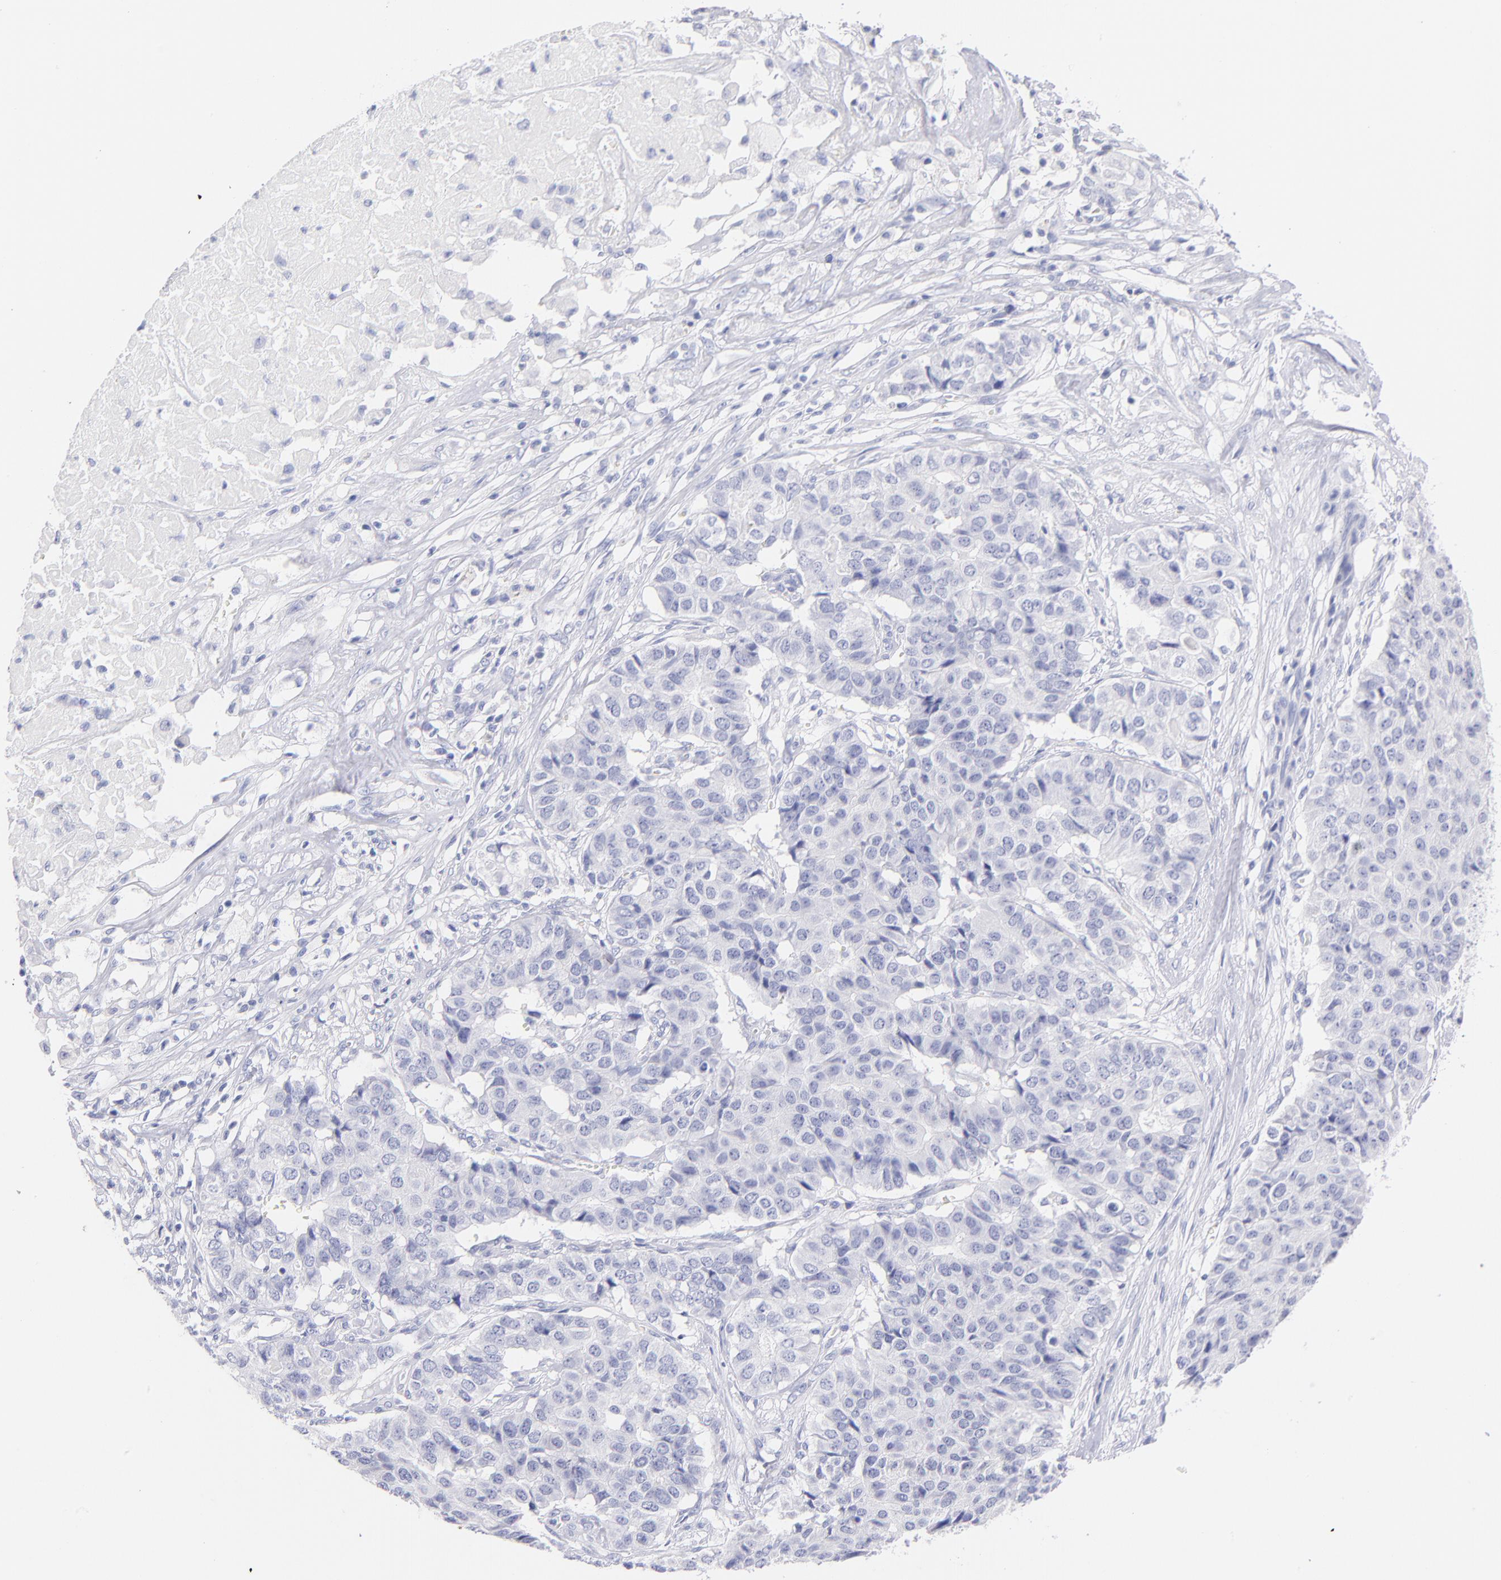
{"staining": {"intensity": "negative", "quantity": "none", "location": "none"}, "tissue": "pancreatic cancer", "cell_type": "Tumor cells", "image_type": "cancer", "snomed": [{"axis": "morphology", "description": "Adenocarcinoma, NOS"}, {"axis": "topography", "description": "Pancreas"}], "caption": "Tumor cells are negative for brown protein staining in pancreatic cancer. Nuclei are stained in blue.", "gene": "SCGN", "patient": {"sex": "male", "age": 50}}